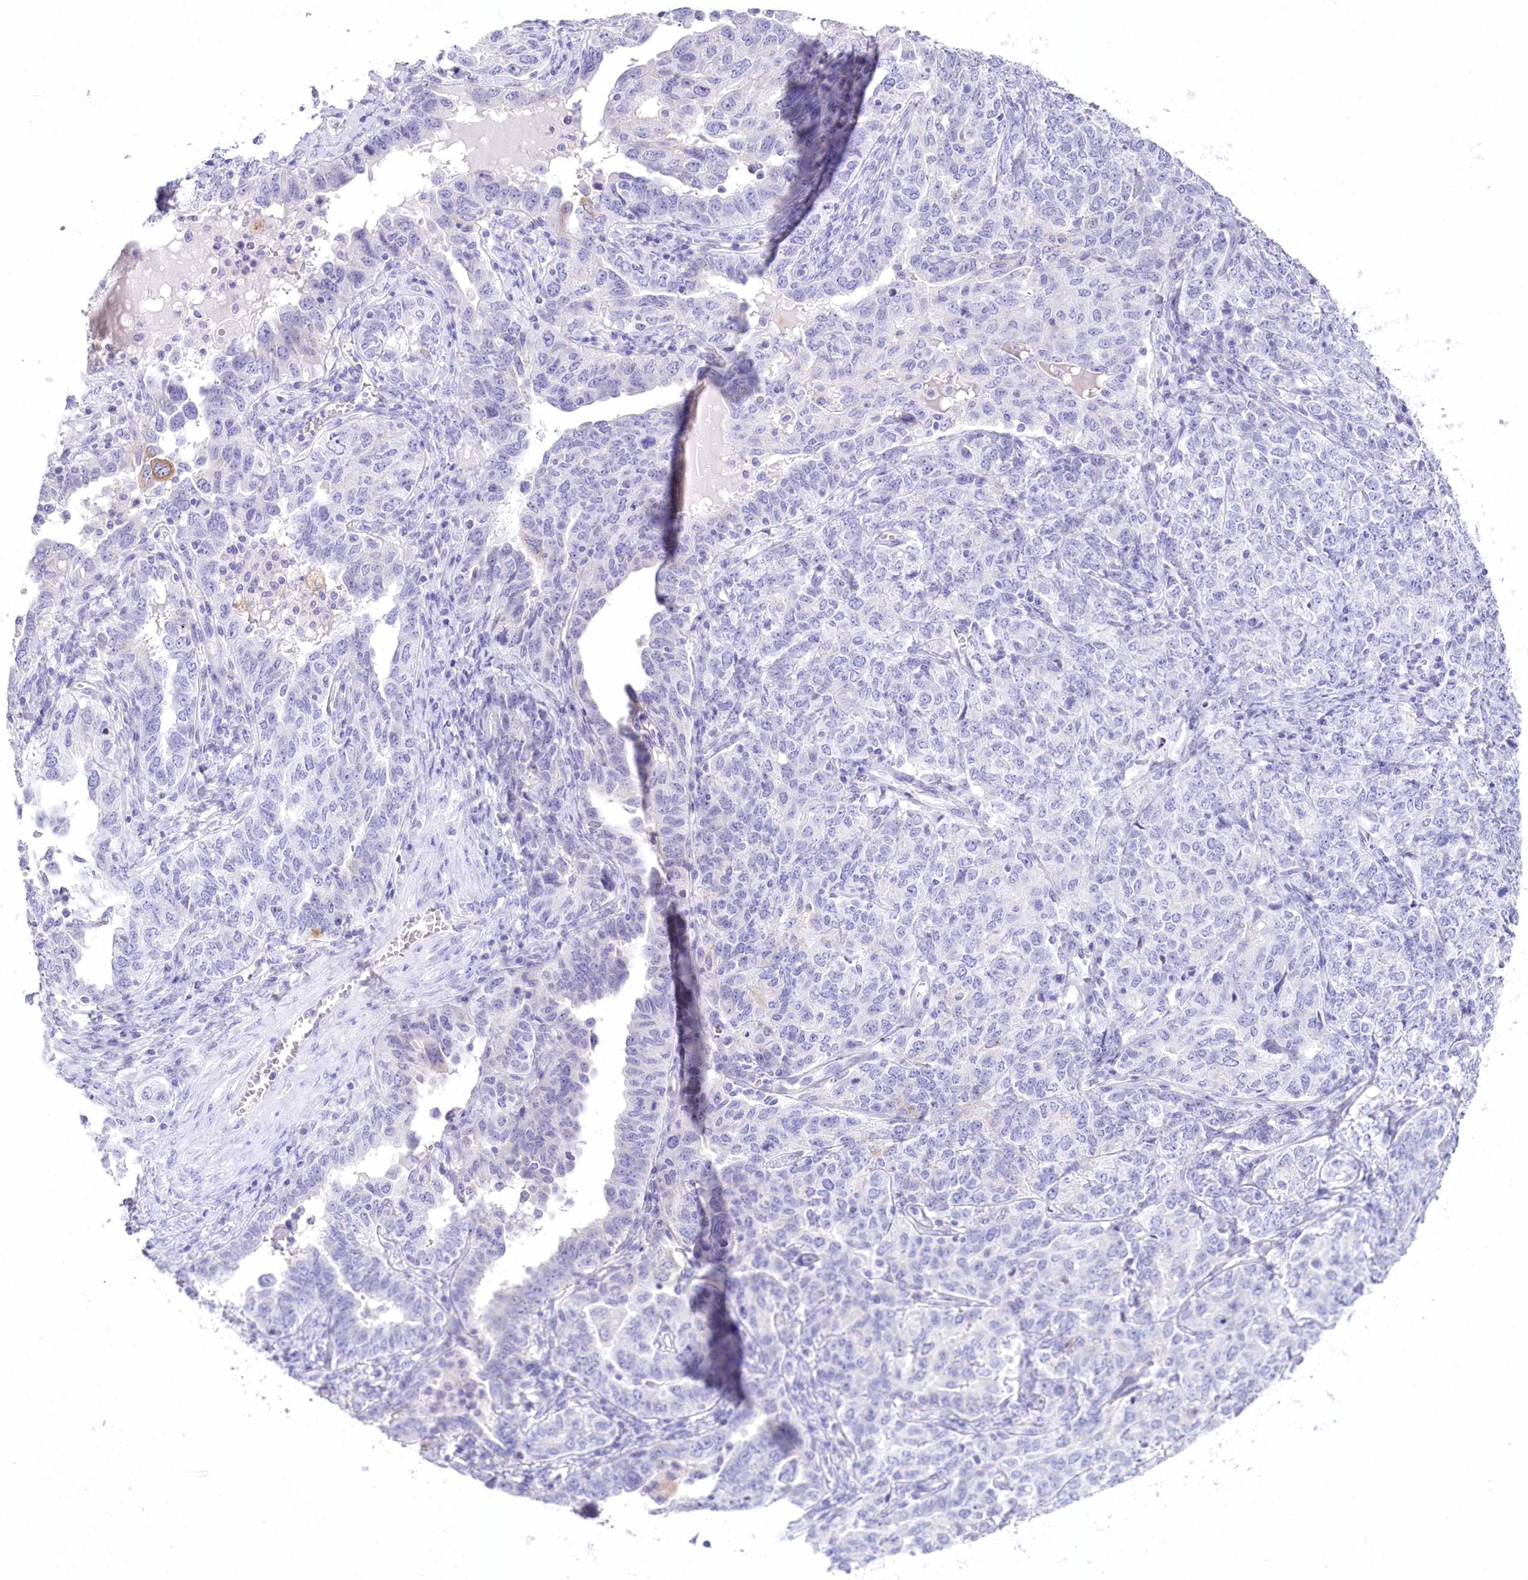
{"staining": {"intensity": "negative", "quantity": "none", "location": "none"}, "tissue": "ovarian cancer", "cell_type": "Tumor cells", "image_type": "cancer", "snomed": [{"axis": "morphology", "description": "Carcinoma, endometroid"}, {"axis": "topography", "description": "Ovary"}], "caption": "A high-resolution photomicrograph shows immunohistochemistry staining of endometroid carcinoma (ovarian), which exhibits no significant staining in tumor cells.", "gene": "PBLD", "patient": {"sex": "female", "age": 62}}